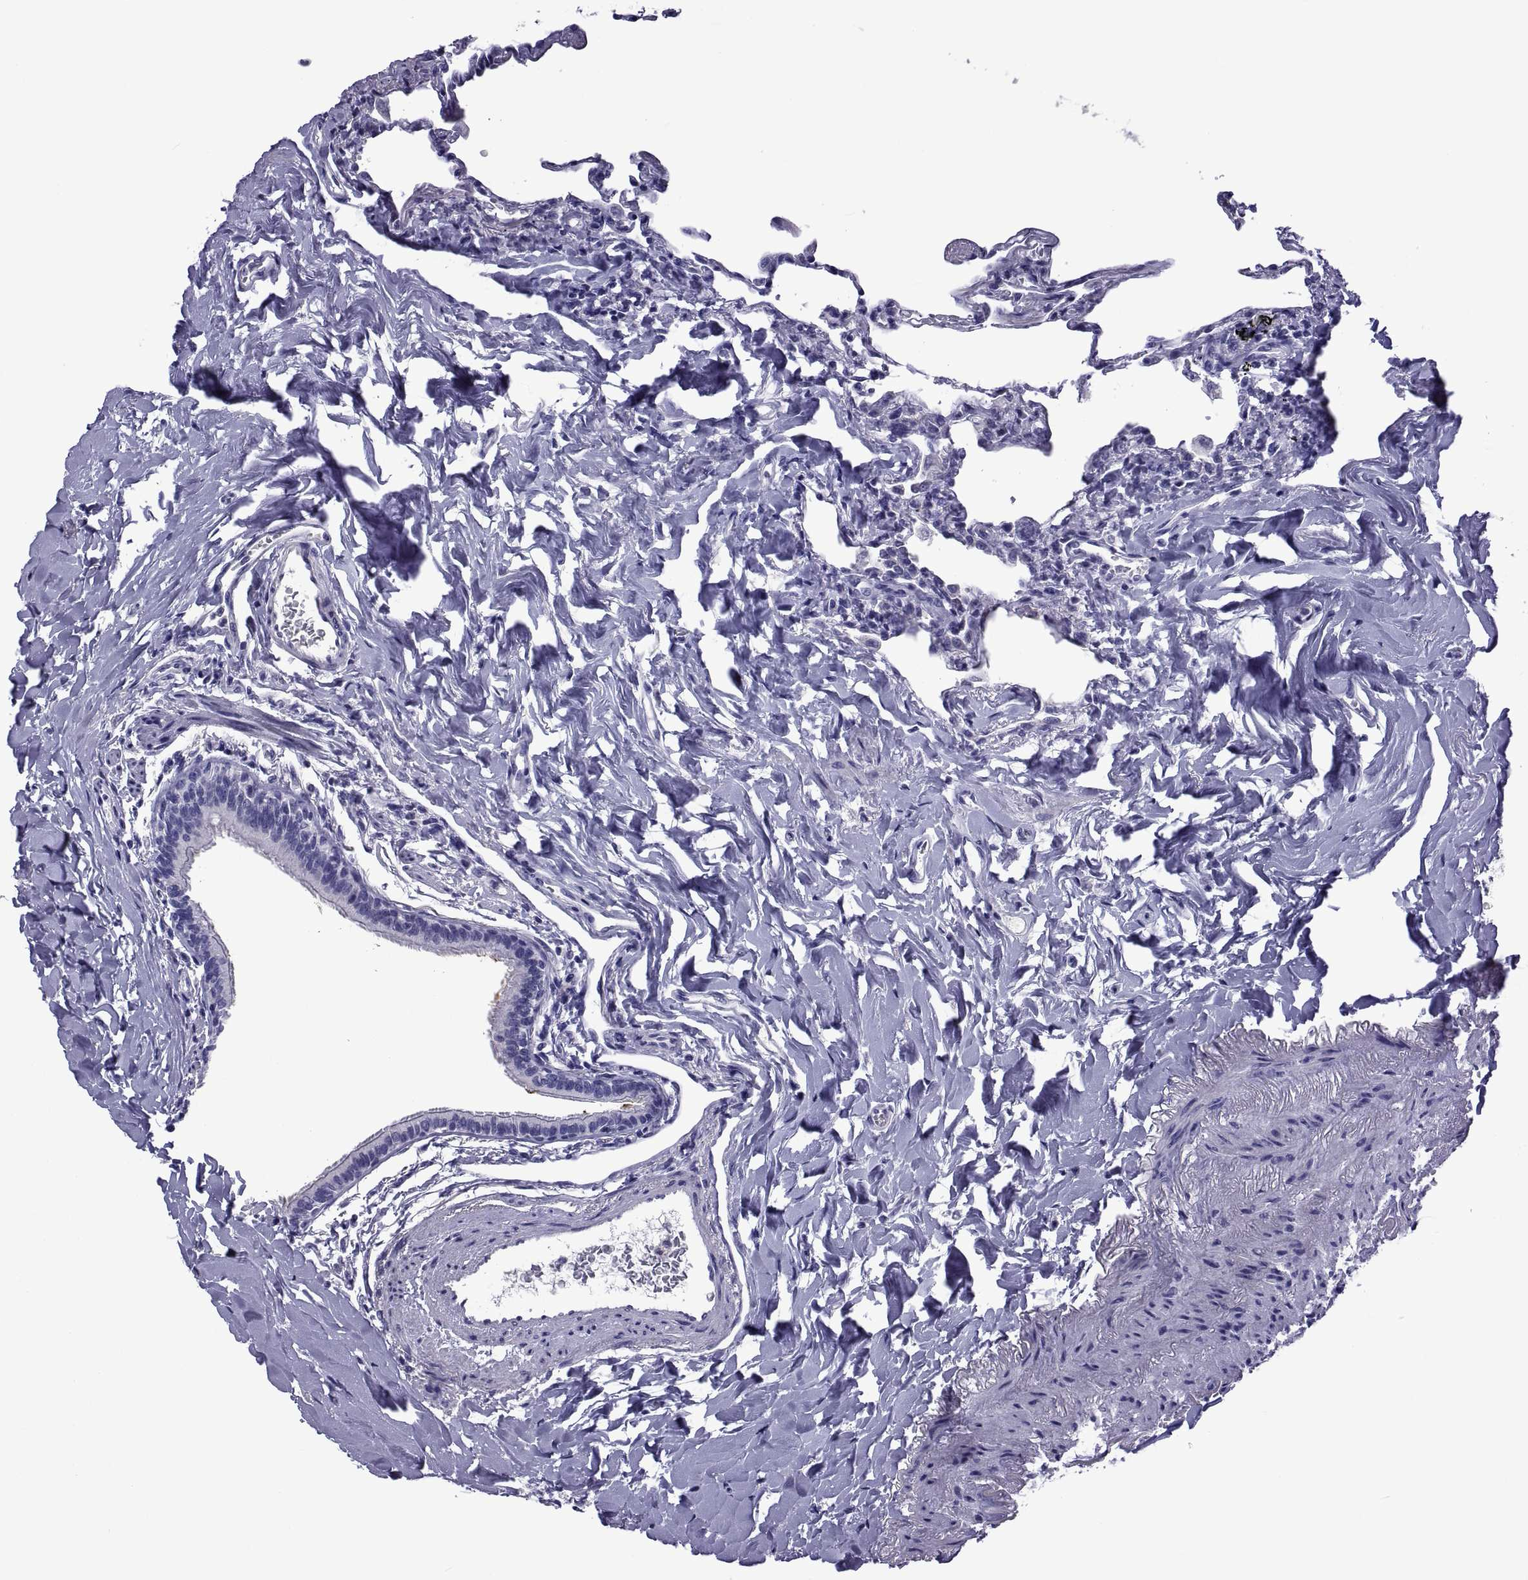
{"staining": {"intensity": "negative", "quantity": "none", "location": "none"}, "tissue": "lung", "cell_type": "Alveolar cells", "image_type": "normal", "snomed": [{"axis": "morphology", "description": "Normal tissue, NOS"}, {"axis": "topography", "description": "Lung"}], "caption": "Benign lung was stained to show a protein in brown. There is no significant expression in alveolar cells.", "gene": "LCN9", "patient": {"sex": "female", "age": 57}}